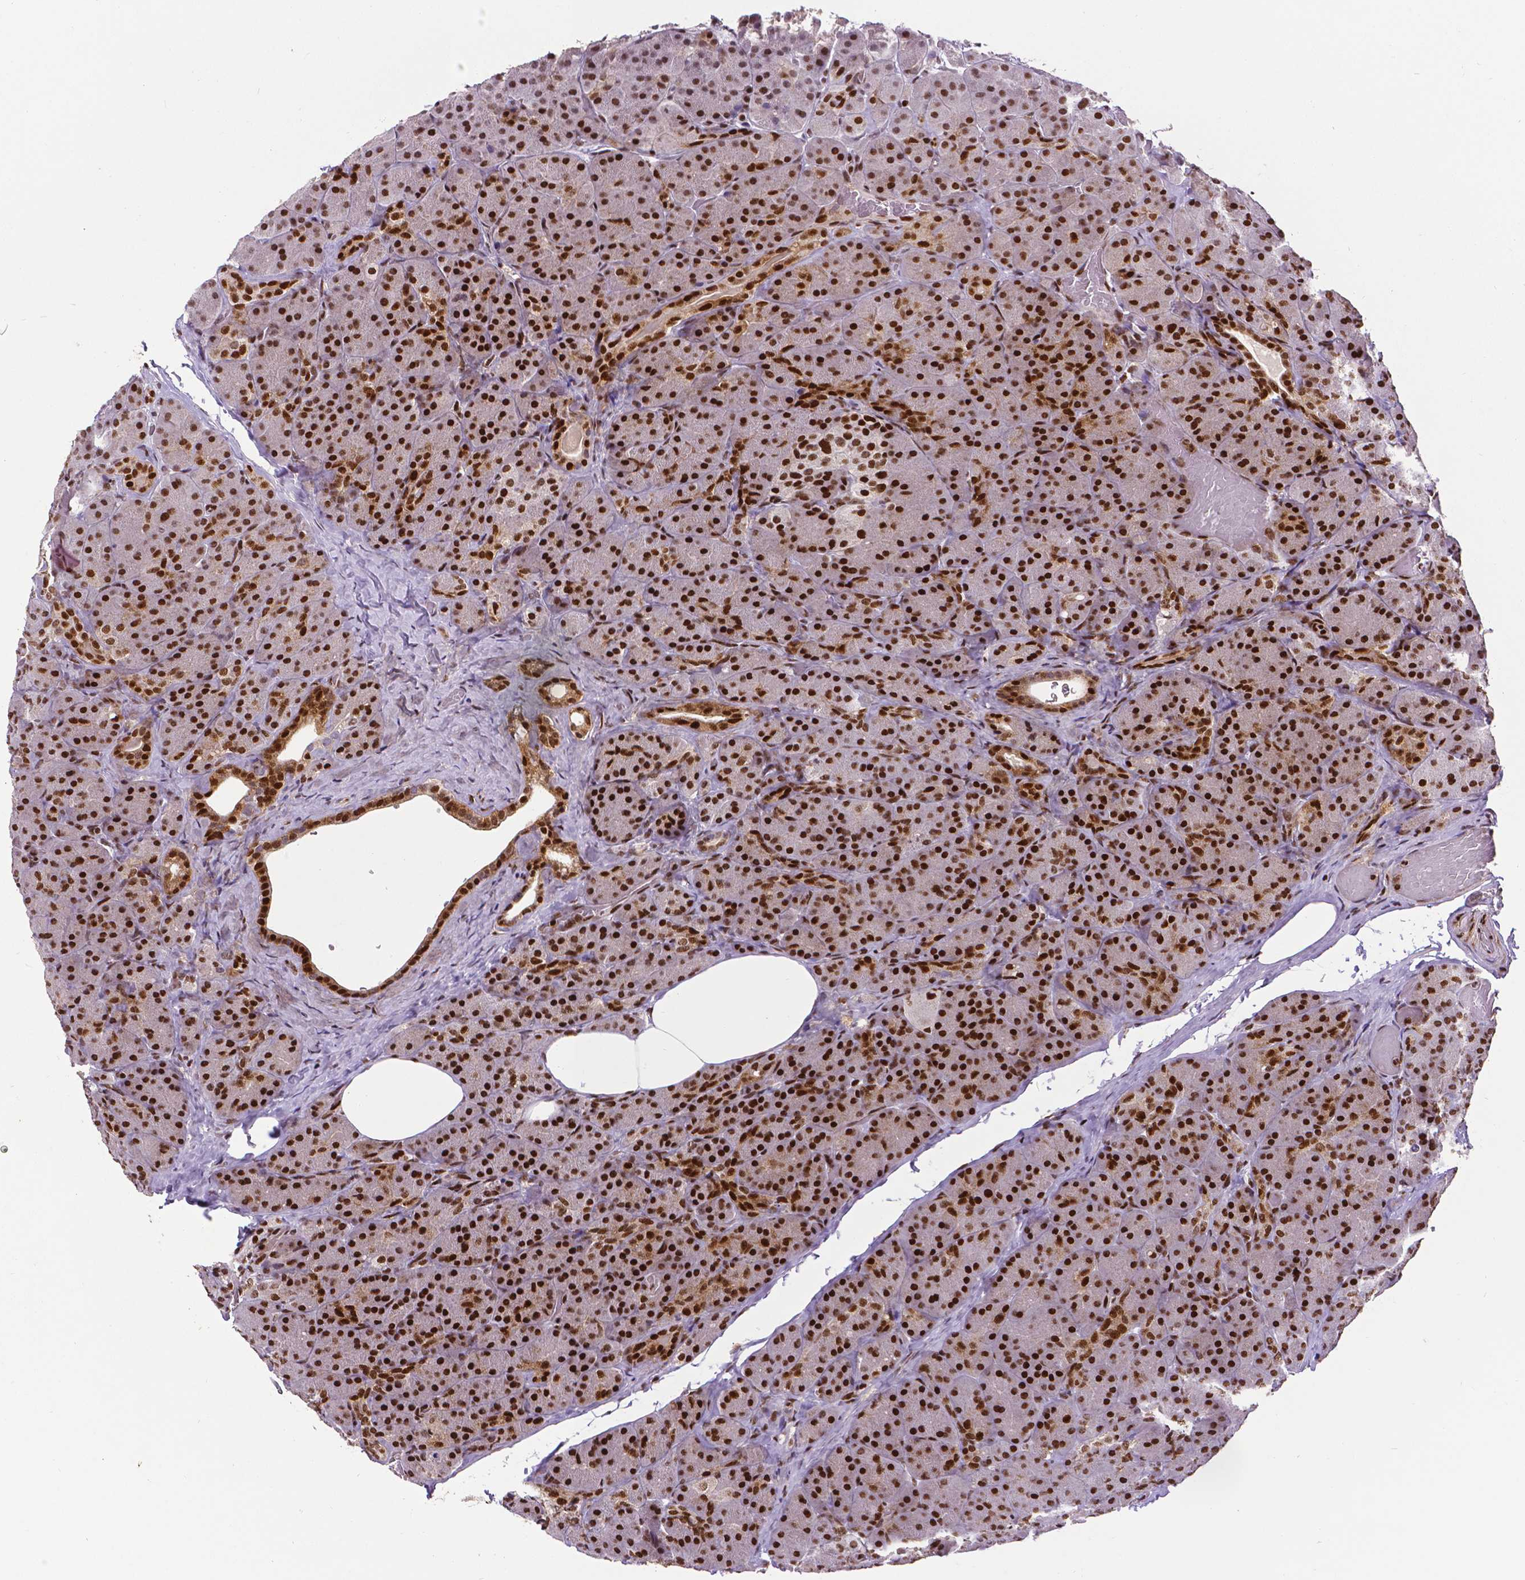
{"staining": {"intensity": "strong", "quantity": ">75%", "location": "nuclear"}, "tissue": "pancreas", "cell_type": "Exocrine glandular cells", "image_type": "normal", "snomed": [{"axis": "morphology", "description": "Normal tissue, NOS"}, {"axis": "topography", "description": "Pancreas"}], "caption": "Immunohistochemistry (IHC) histopathology image of benign pancreas: human pancreas stained using IHC exhibits high levels of strong protein expression localized specifically in the nuclear of exocrine glandular cells, appearing as a nuclear brown color.", "gene": "CTCF", "patient": {"sex": "male", "age": 57}}